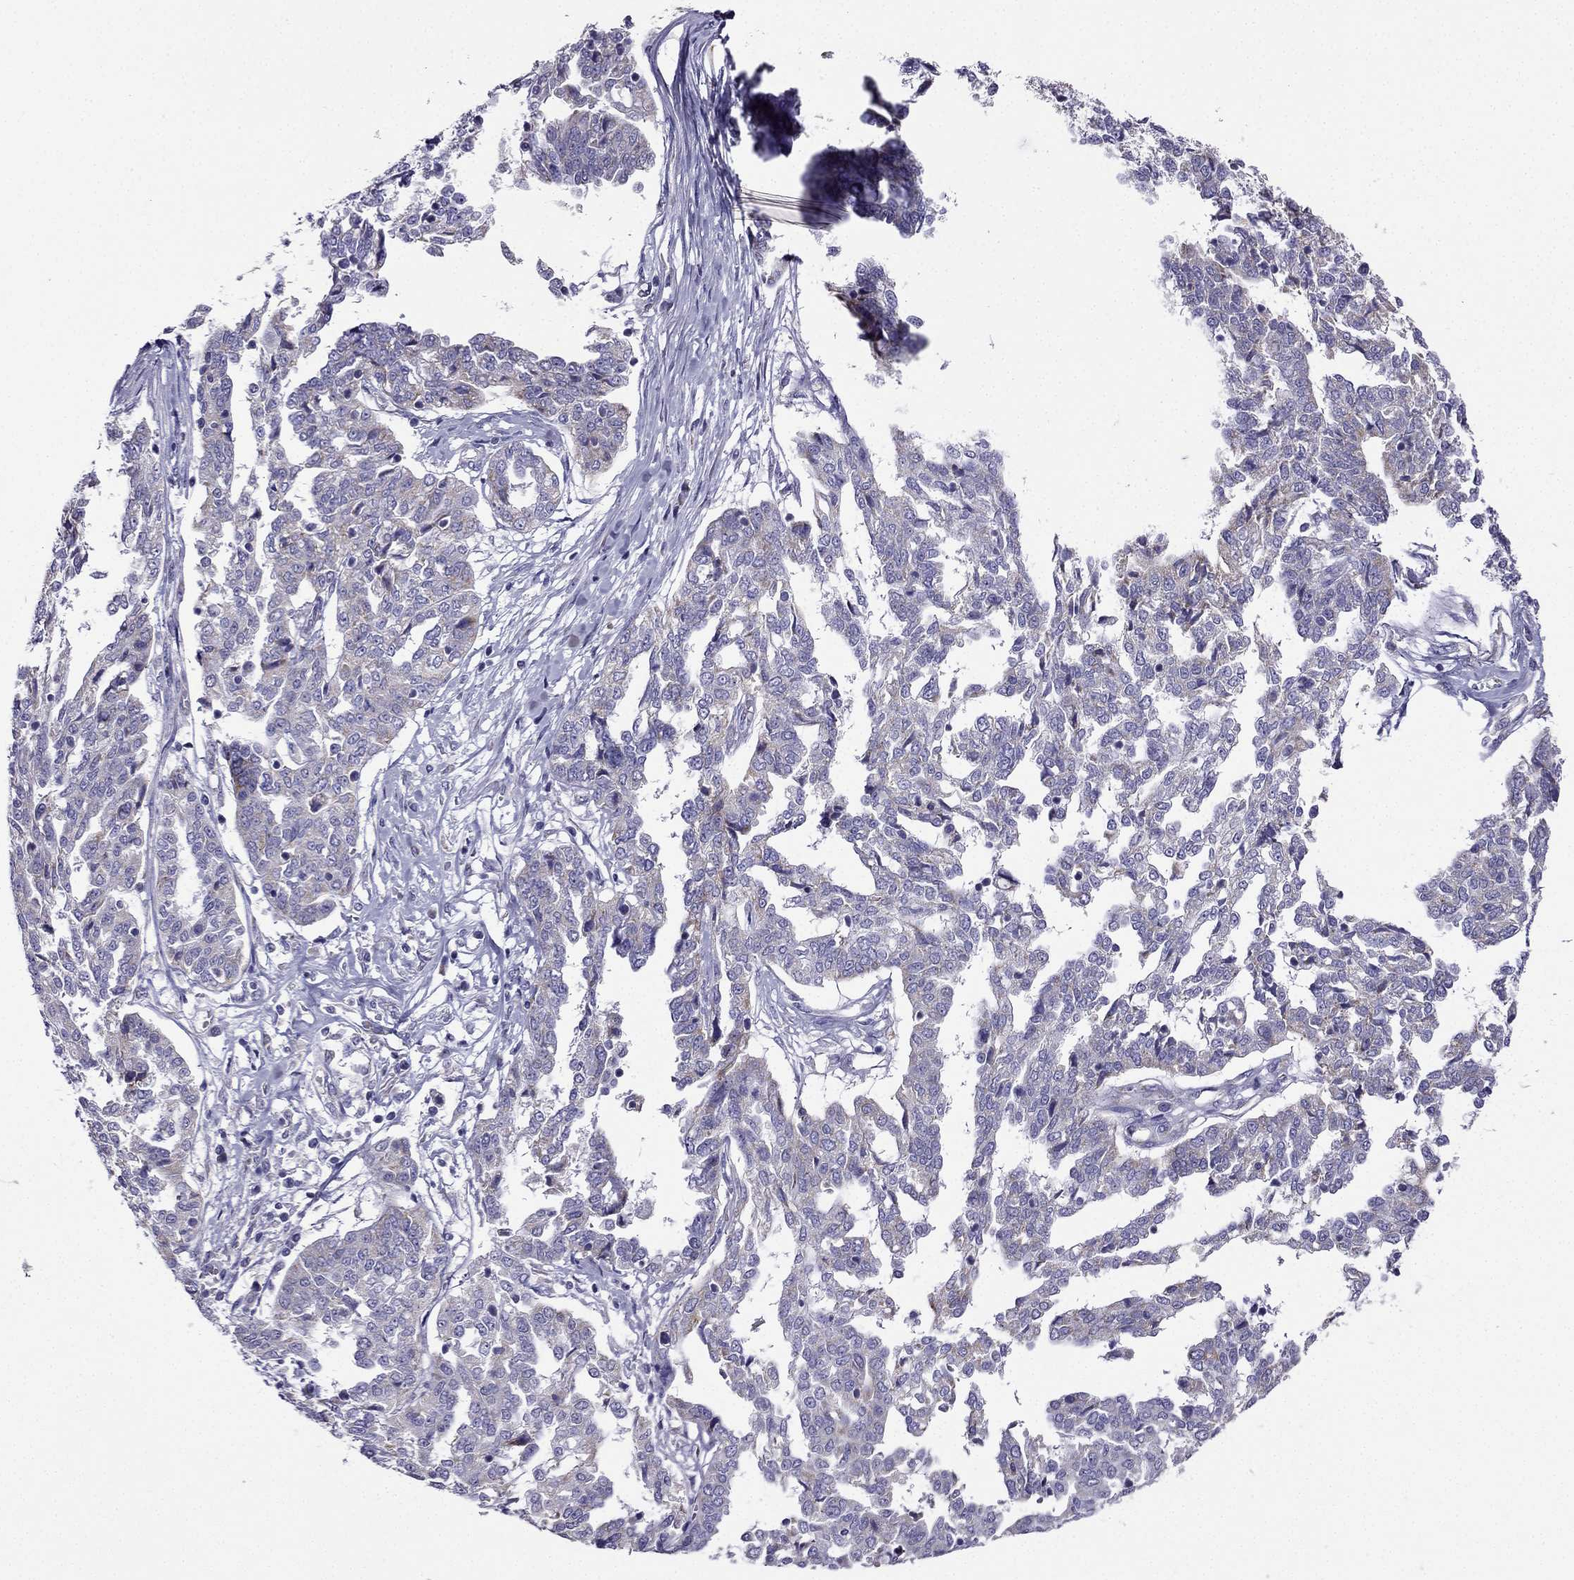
{"staining": {"intensity": "weak", "quantity": "<25%", "location": "cytoplasmic/membranous"}, "tissue": "ovarian cancer", "cell_type": "Tumor cells", "image_type": "cancer", "snomed": [{"axis": "morphology", "description": "Cystadenocarcinoma, serous, NOS"}, {"axis": "topography", "description": "Ovary"}], "caption": "Human serous cystadenocarcinoma (ovarian) stained for a protein using IHC shows no expression in tumor cells.", "gene": "KIF5A", "patient": {"sex": "female", "age": 67}}